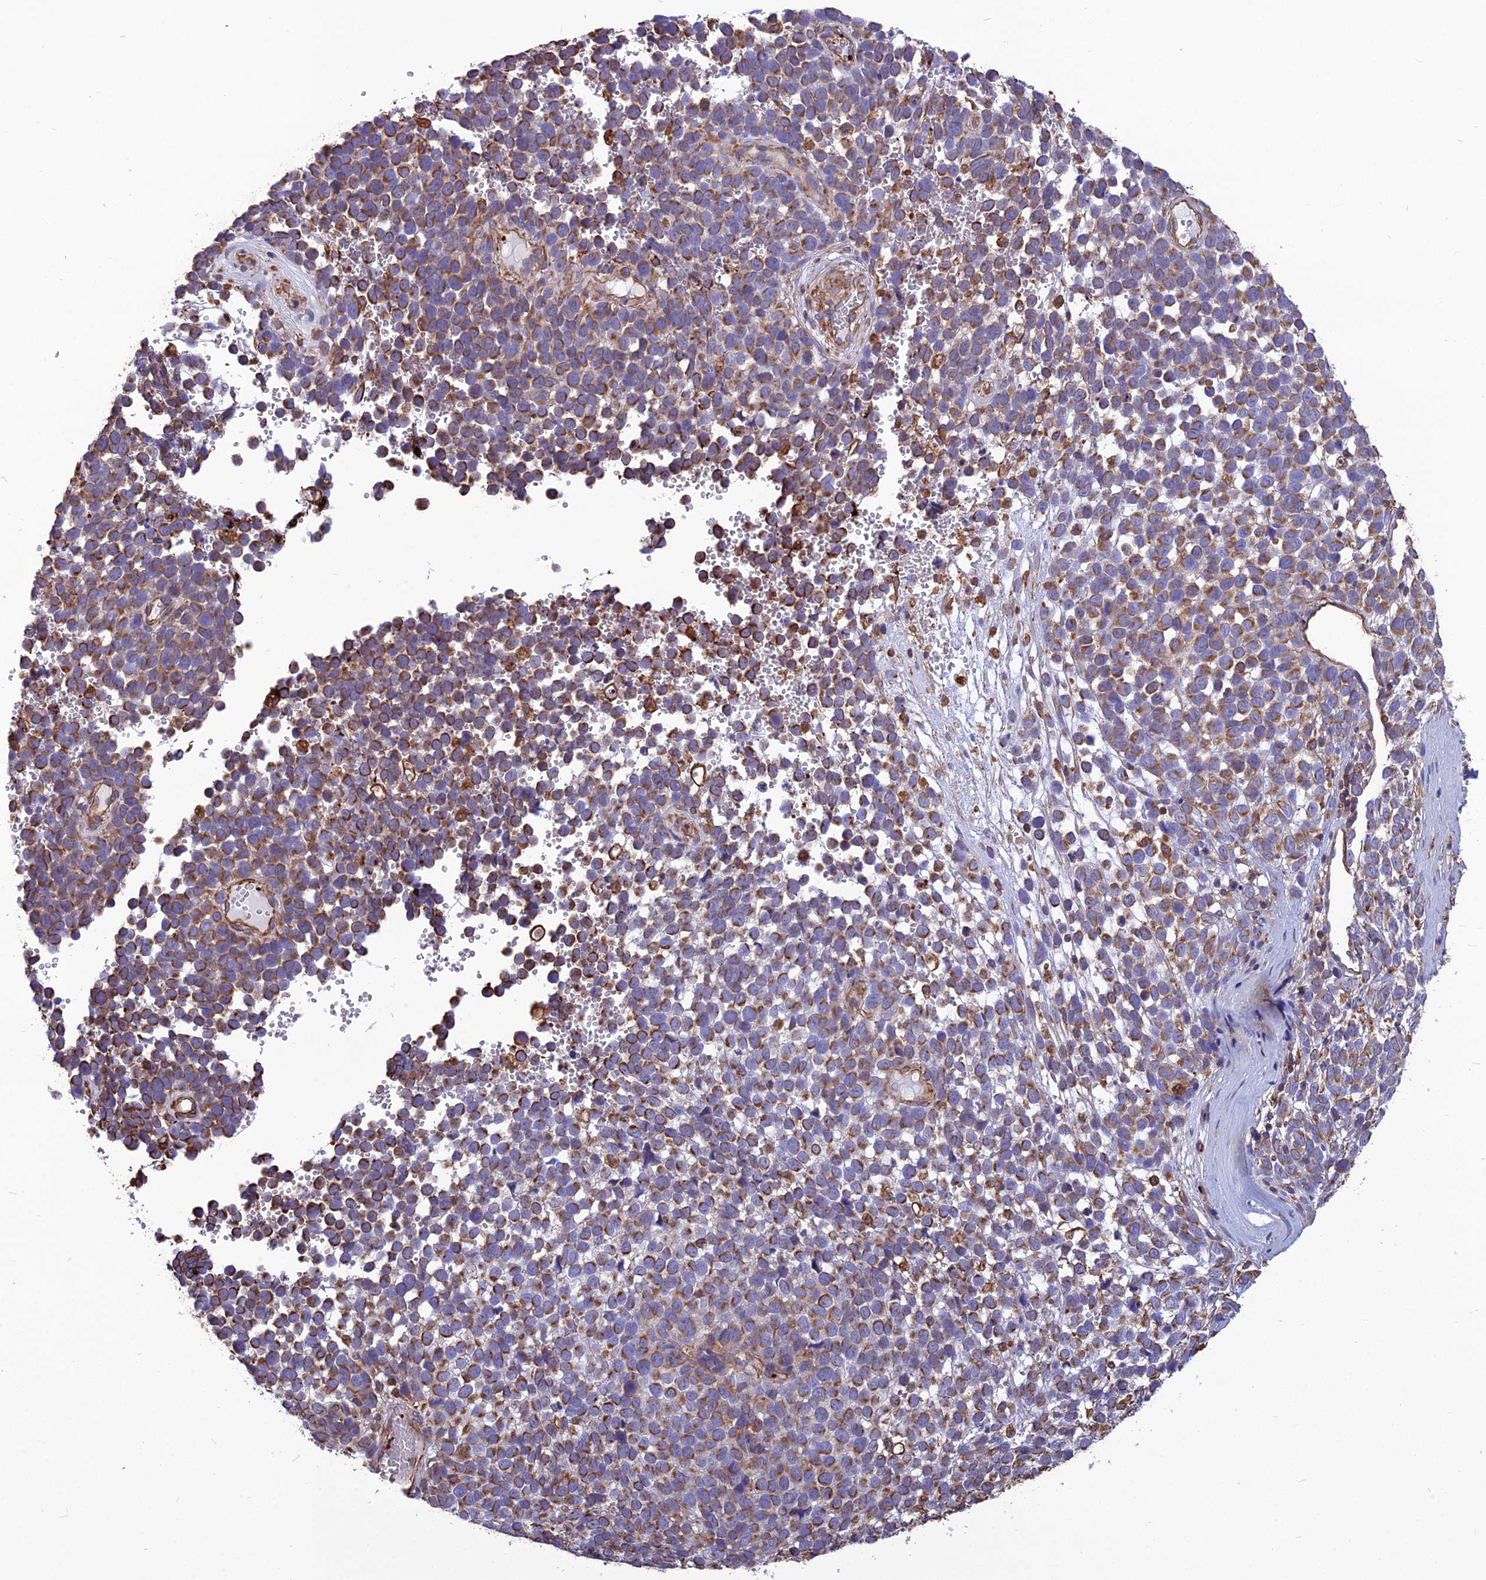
{"staining": {"intensity": "strong", "quantity": ">75%", "location": "cytoplasmic/membranous"}, "tissue": "melanoma", "cell_type": "Tumor cells", "image_type": "cancer", "snomed": [{"axis": "morphology", "description": "Malignant melanoma, NOS"}, {"axis": "topography", "description": "Nose, NOS"}], "caption": "Brown immunohistochemical staining in melanoma reveals strong cytoplasmic/membranous staining in approximately >75% of tumor cells.", "gene": "PSMD11", "patient": {"sex": "female", "age": 48}}